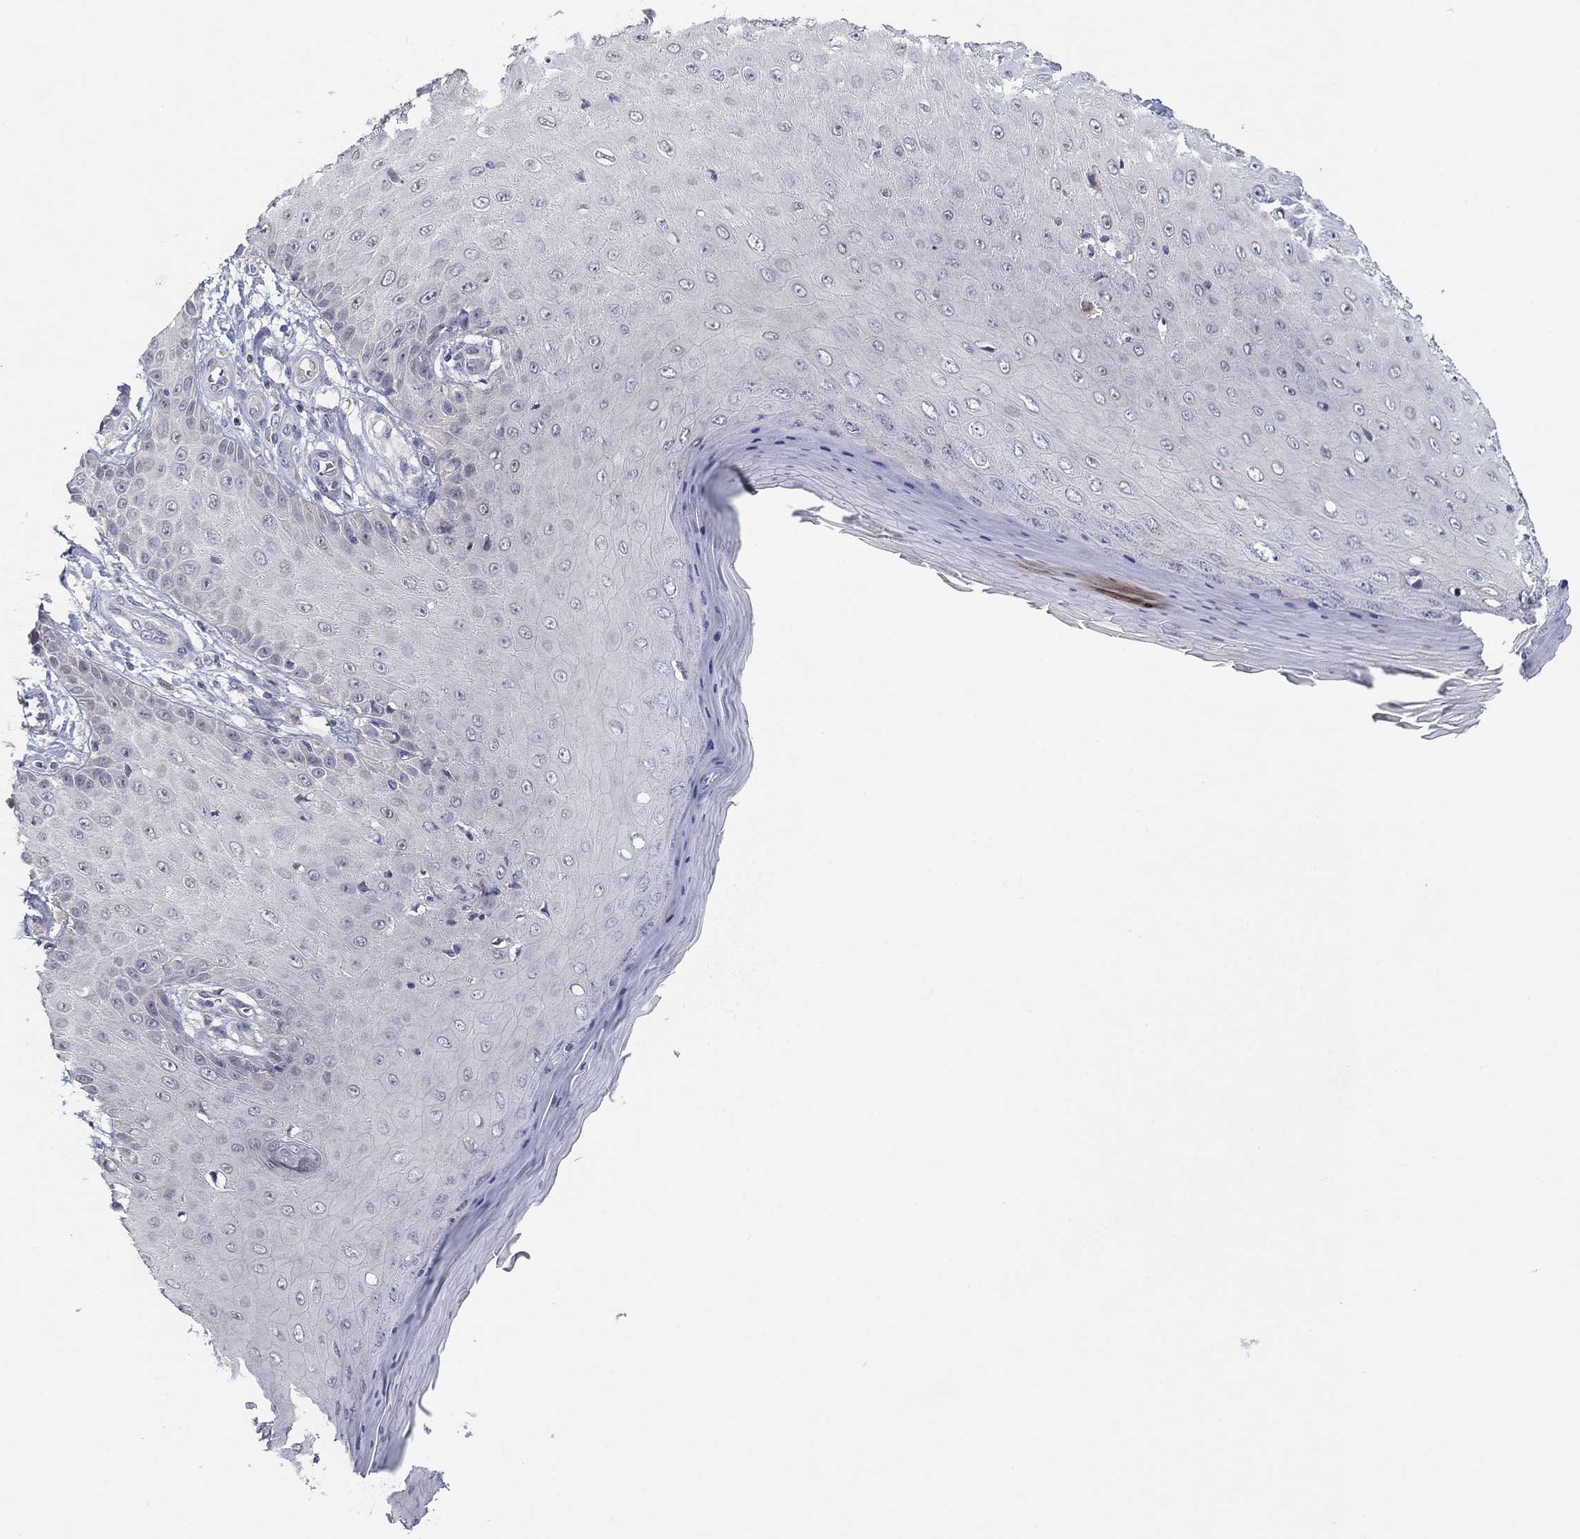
{"staining": {"intensity": "negative", "quantity": "none", "location": "none"}, "tissue": "skin cancer", "cell_type": "Tumor cells", "image_type": "cancer", "snomed": [{"axis": "morphology", "description": "Inflammation, NOS"}, {"axis": "morphology", "description": "Squamous cell carcinoma, NOS"}, {"axis": "topography", "description": "Skin"}], "caption": "IHC of human squamous cell carcinoma (skin) exhibits no positivity in tumor cells.", "gene": "AMN1", "patient": {"sex": "male", "age": 70}}